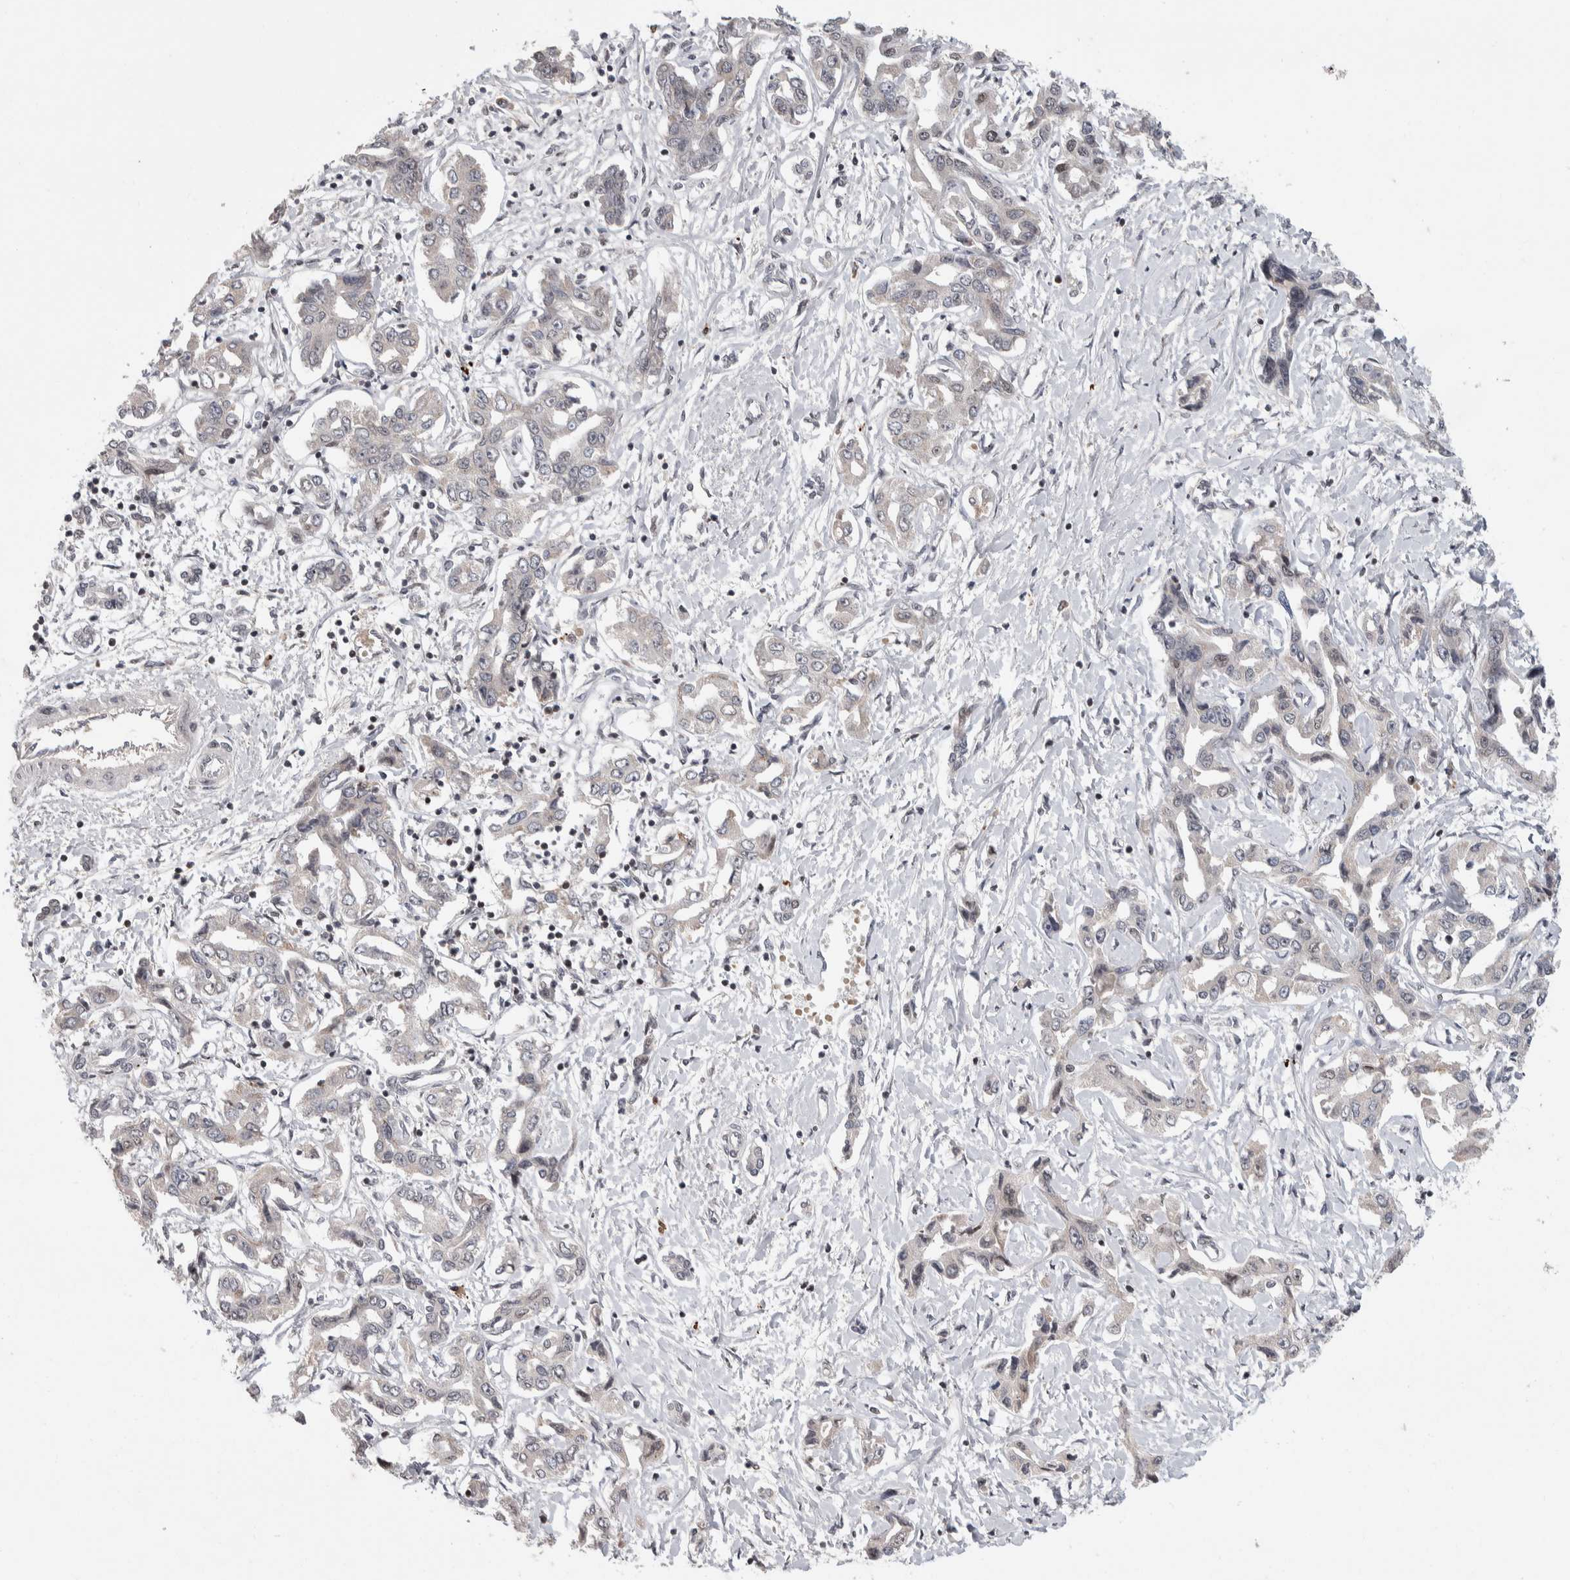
{"staining": {"intensity": "negative", "quantity": "none", "location": "none"}, "tissue": "liver cancer", "cell_type": "Tumor cells", "image_type": "cancer", "snomed": [{"axis": "morphology", "description": "Cholangiocarcinoma"}, {"axis": "topography", "description": "Liver"}], "caption": "The immunohistochemistry (IHC) photomicrograph has no significant staining in tumor cells of liver cancer tissue. Nuclei are stained in blue.", "gene": "ZNF592", "patient": {"sex": "male", "age": 59}}